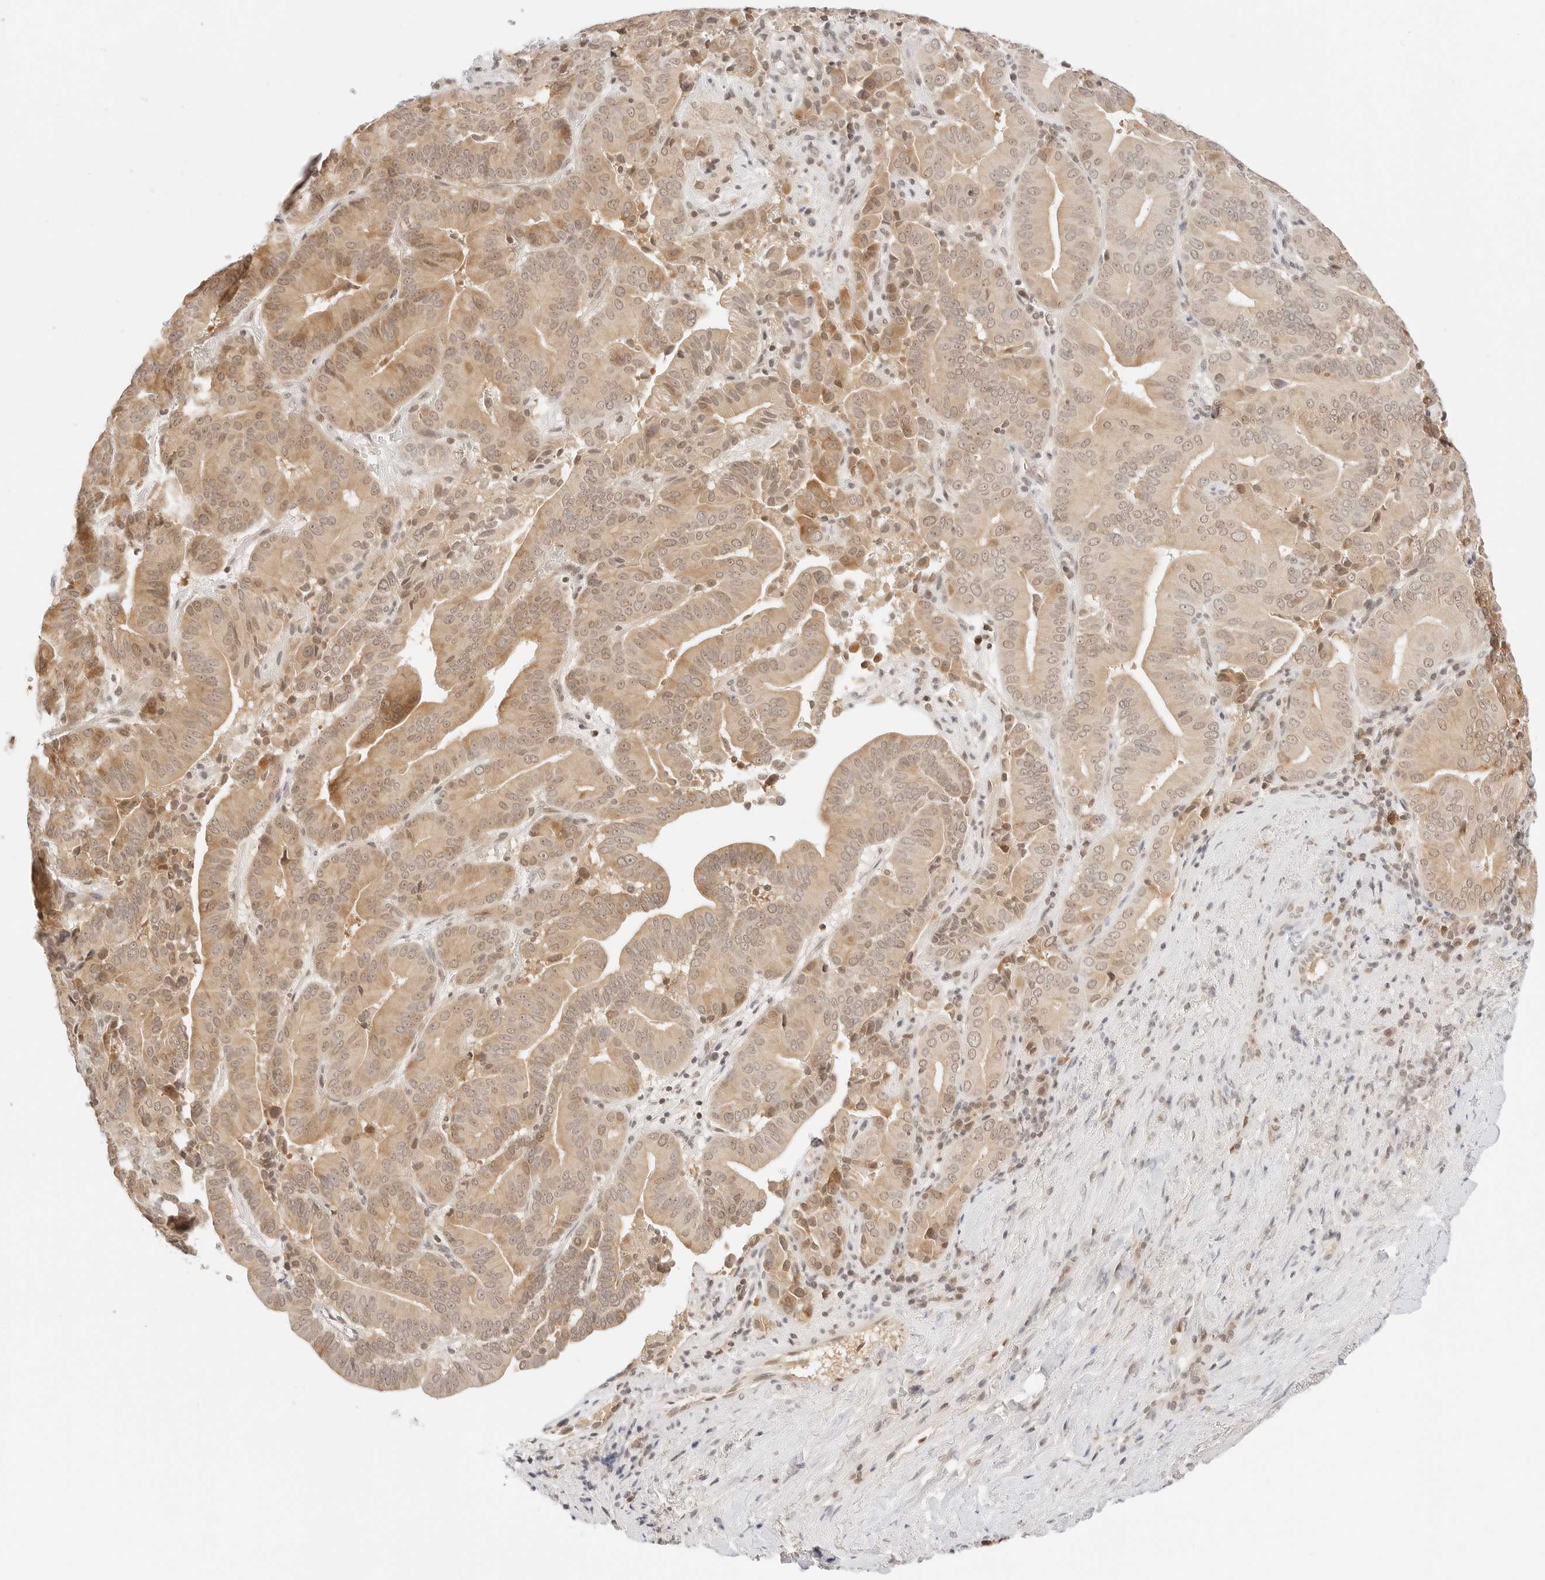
{"staining": {"intensity": "moderate", "quantity": ">75%", "location": "cytoplasmic/membranous,nuclear"}, "tissue": "liver cancer", "cell_type": "Tumor cells", "image_type": "cancer", "snomed": [{"axis": "morphology", "description": "Cholangiocarcinoma"}, {"axis": "topography", "description": "Liver"}], "caption": "Protein analysis of liver cholangiocarcinoma tissue reveals moderate cytoplasmic/membranous and nuclear staining in approximately >75% of tumor cells. Ihc stains the protein of interest in brown and the nuclei are stained blue.", "gene": "SEPTIN4", "patient": {"sex": "female", "age": 75}}